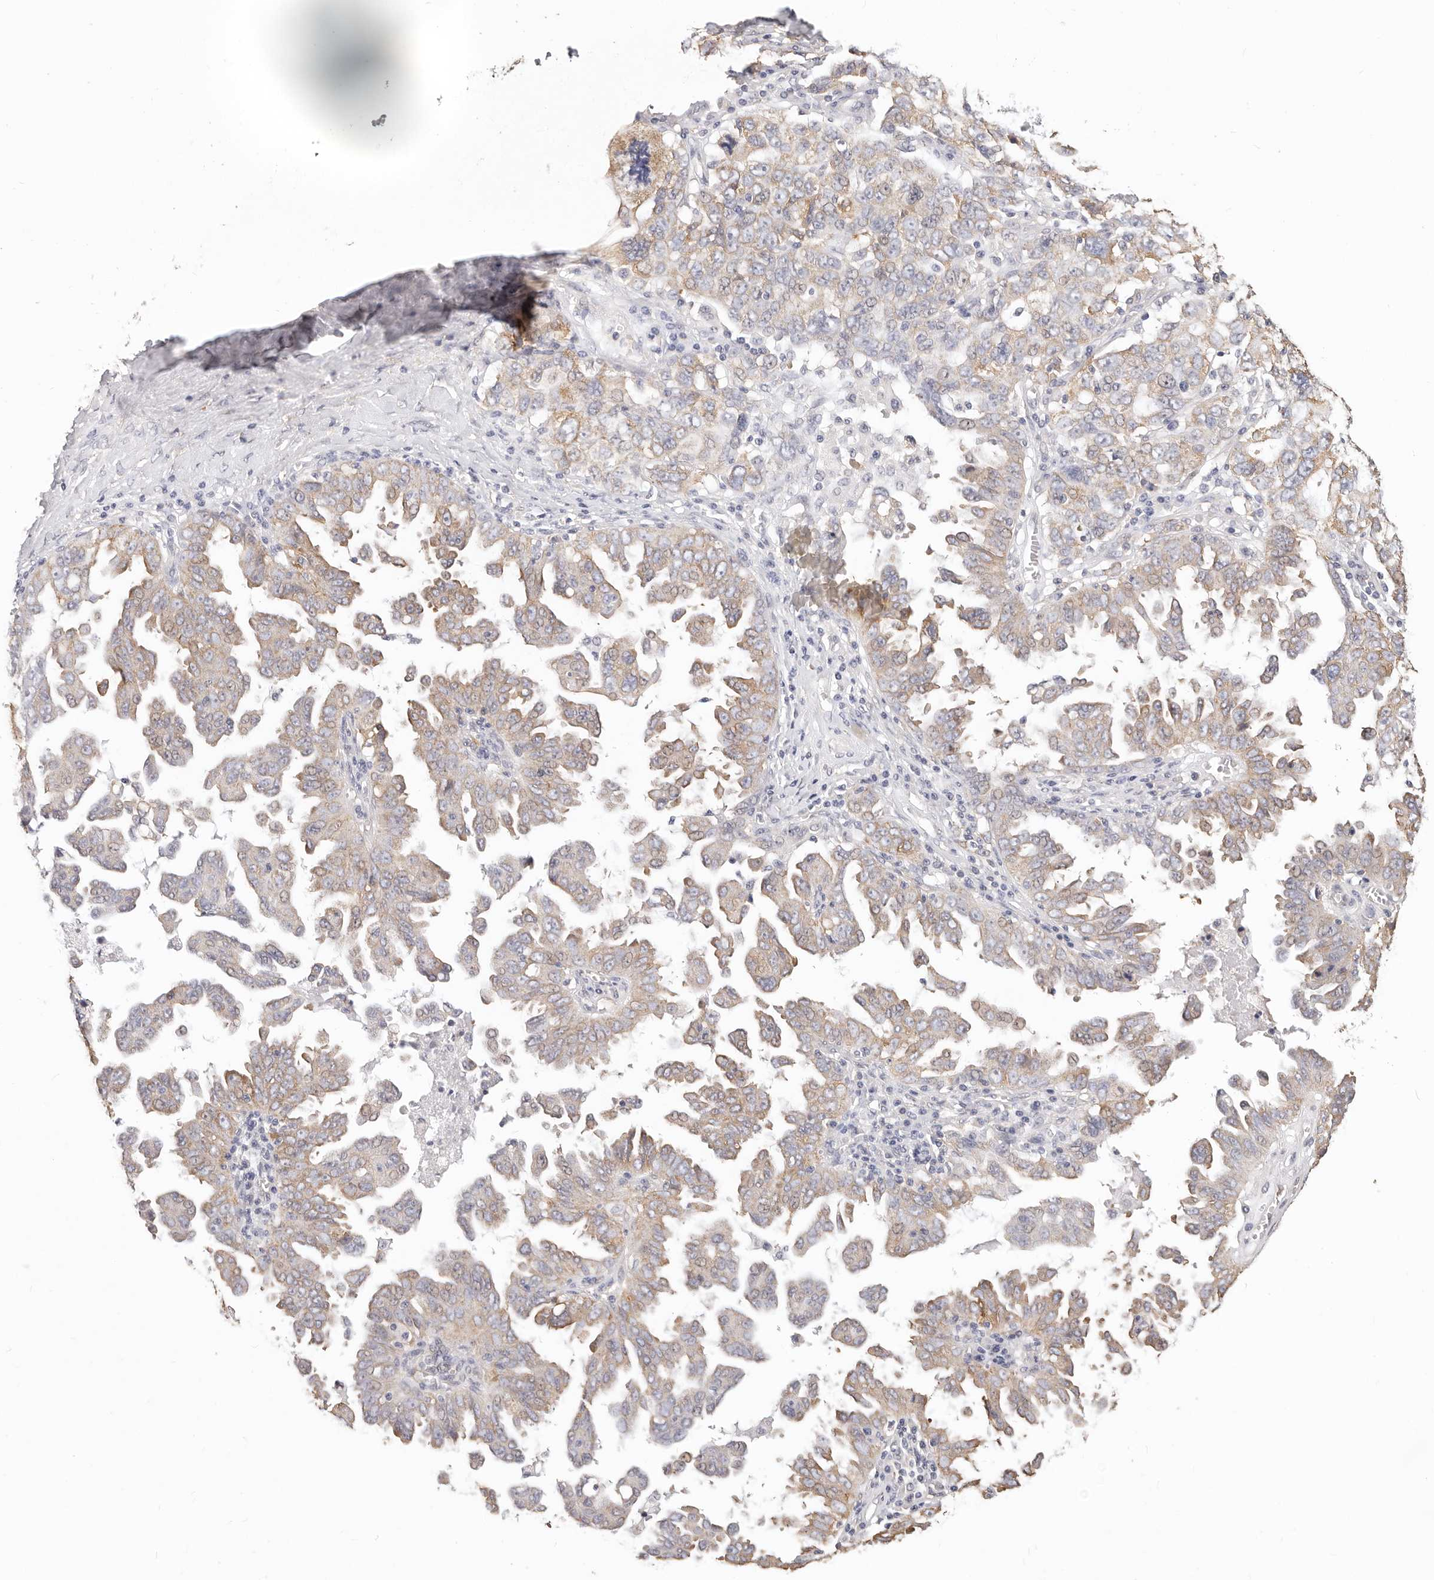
{"staining": {"intensity": "weak", "quantity": ">75%", "location": "cytoplasmic/membranous"}, "tissue": "ovarian cancer", "cell_type": "Tumor cells", "image_type": "cancer", "snomed": [{"axis": "morphology", "description": "Carcinoma, endometroid"}, {"axis": "topography", "description": "Ovary"}], "caption": "Immunohistochemical staining of human endometroid carcinoma (ovarian) reveals low levels of weak cytoplasmic/membranous expression in approximately >75% of tumor cells.", "gene": "AFDN", "patient": {"sex": "female", "age": 62}}